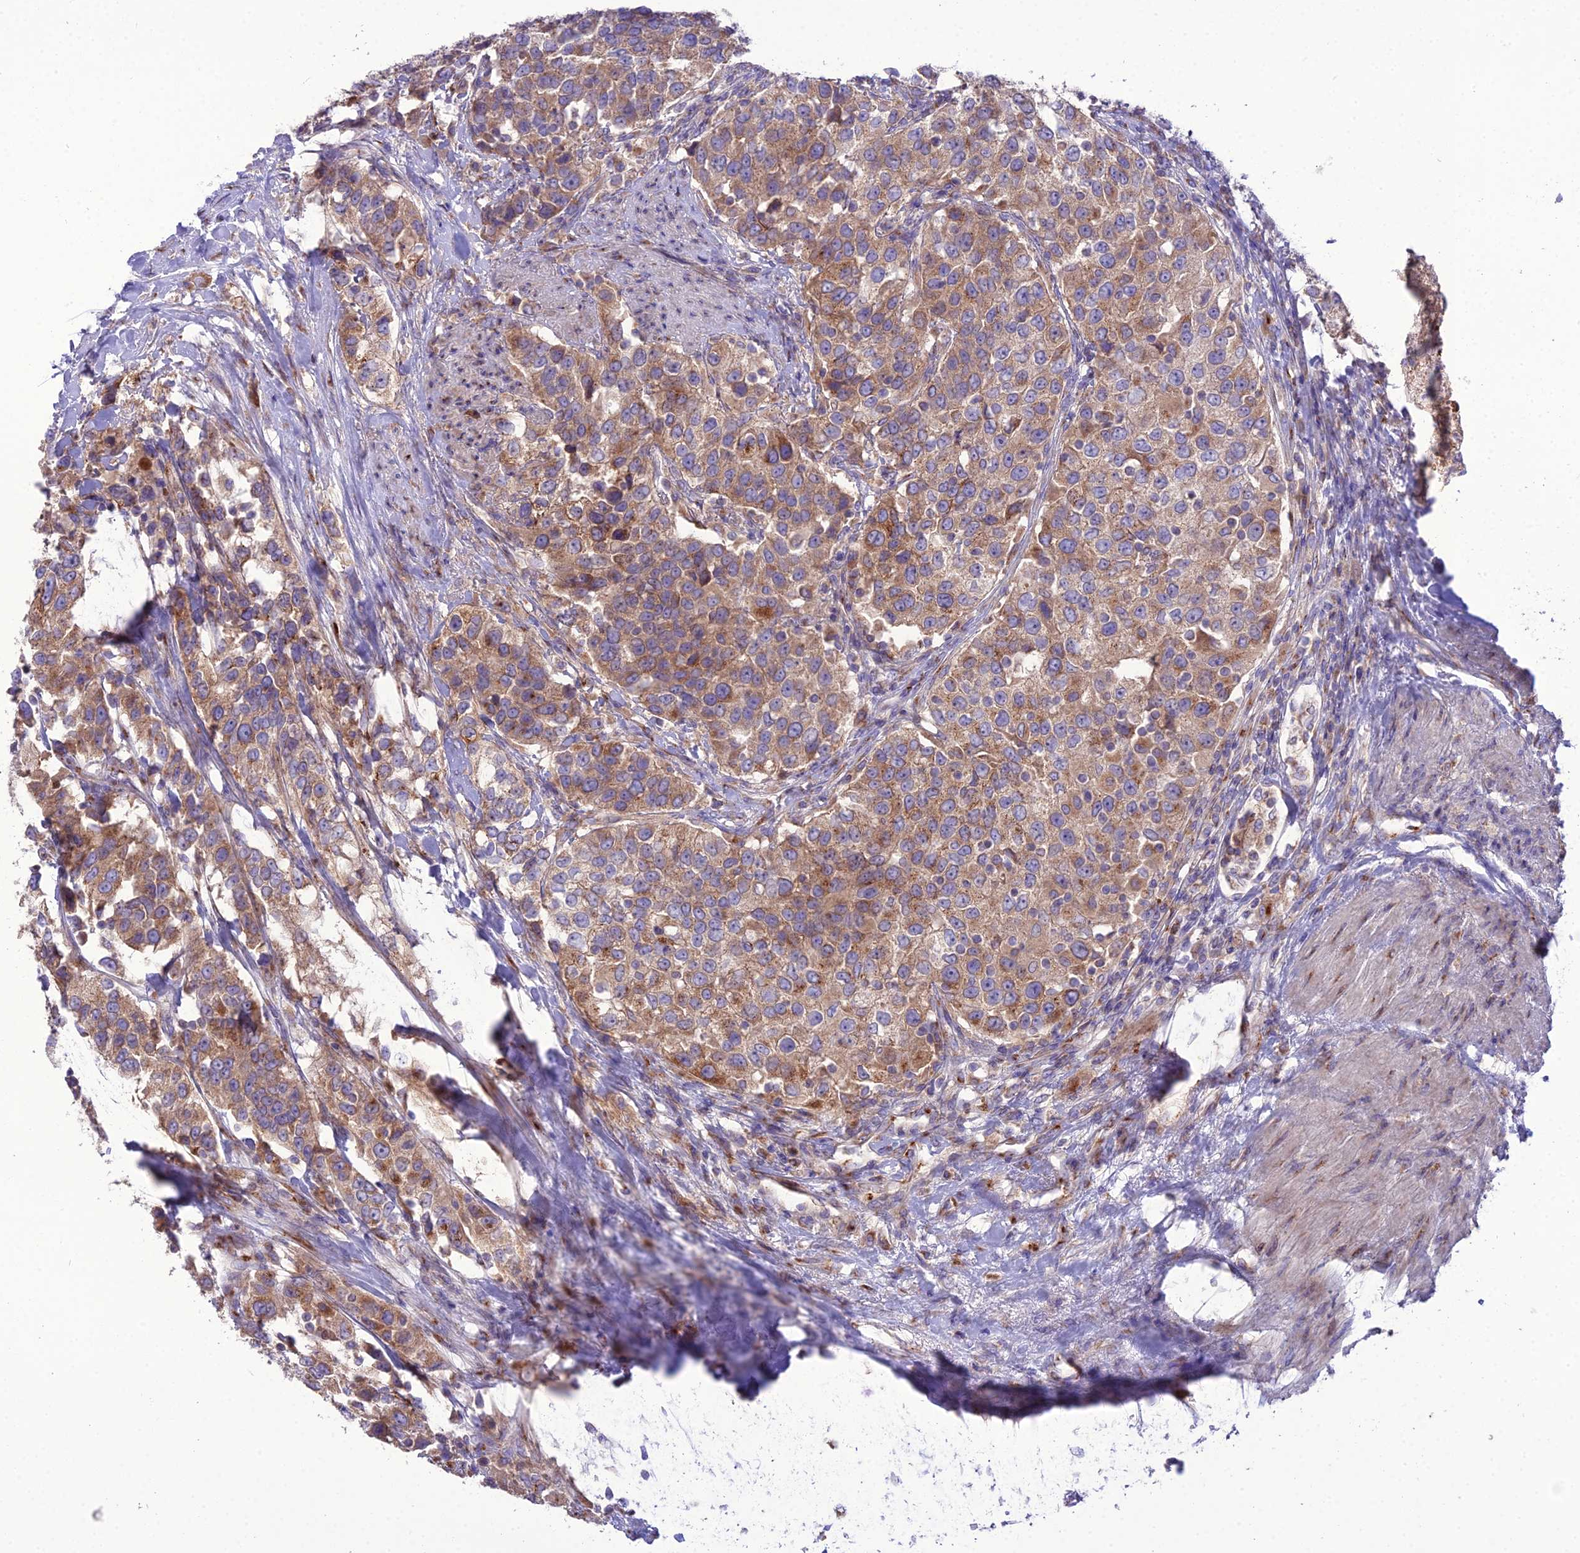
{"staining": {"intensity": "moderate", "quantity": ">75%", "location": "cytoplasmic/membranous"}, "tissue": "urothelial cancer", "cell_type": "Tumor cells", "image_type": "cancer", "snomed": [{"axis": "morphology", "description": "Urothelial carcinoma, High grade"}, {"axis": "topography", "description": "Urinary bladder"}], "caption": "Human high-grade urothelial carcinoma stained with a protein marker shows moderate staining in tumor cells.", "gene": "SPRYD7", "patient": {"sex": "female", "age": 80}}